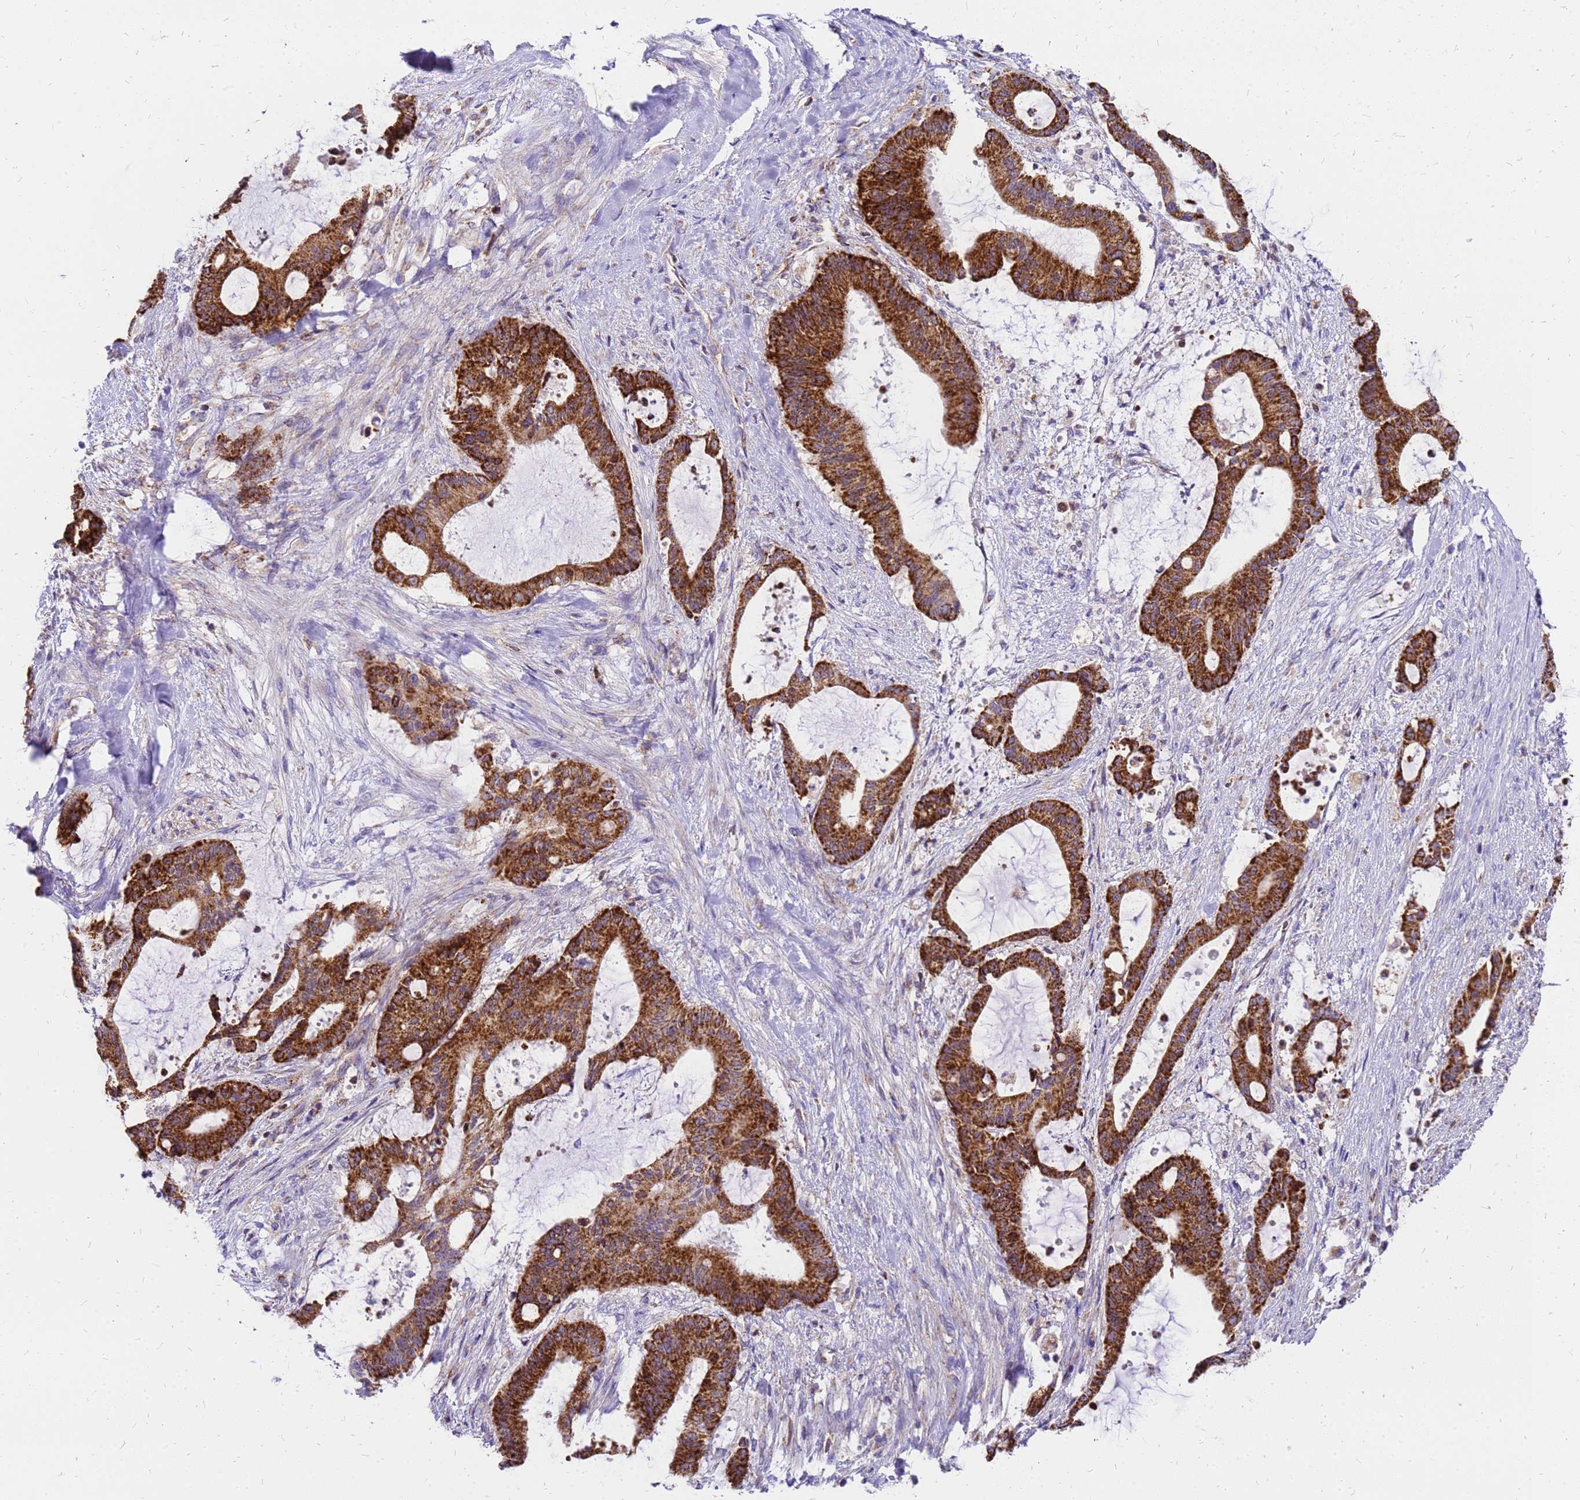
{"staining": {"intensity": "strong", "quantity": ">75%", "location": "cytoplasmic/membranous"}, "tissue": "liver cancer", "cell_type": "Tumor cells", "image_type": "cancer", "snomed": [{"axis": "morphology", "description": "Normal tissue, NOS"}, {"axis": "morphology", "description": "Cholangiocarcinoma"}, {"axis": "topography", "description": "Liver"}, {"axis": "topography", "description": "Peripheral nerve tissue"}], "caption": "An IHC micrograph of tumor tissue is shown. Protein staining in brown highlights strong cytoplasmic/membranous positivity in cholangiocarcinoma (liver) within tumor cells.", "gene": "MRPS26", "patient": {"sex": "female", "age": 73}}